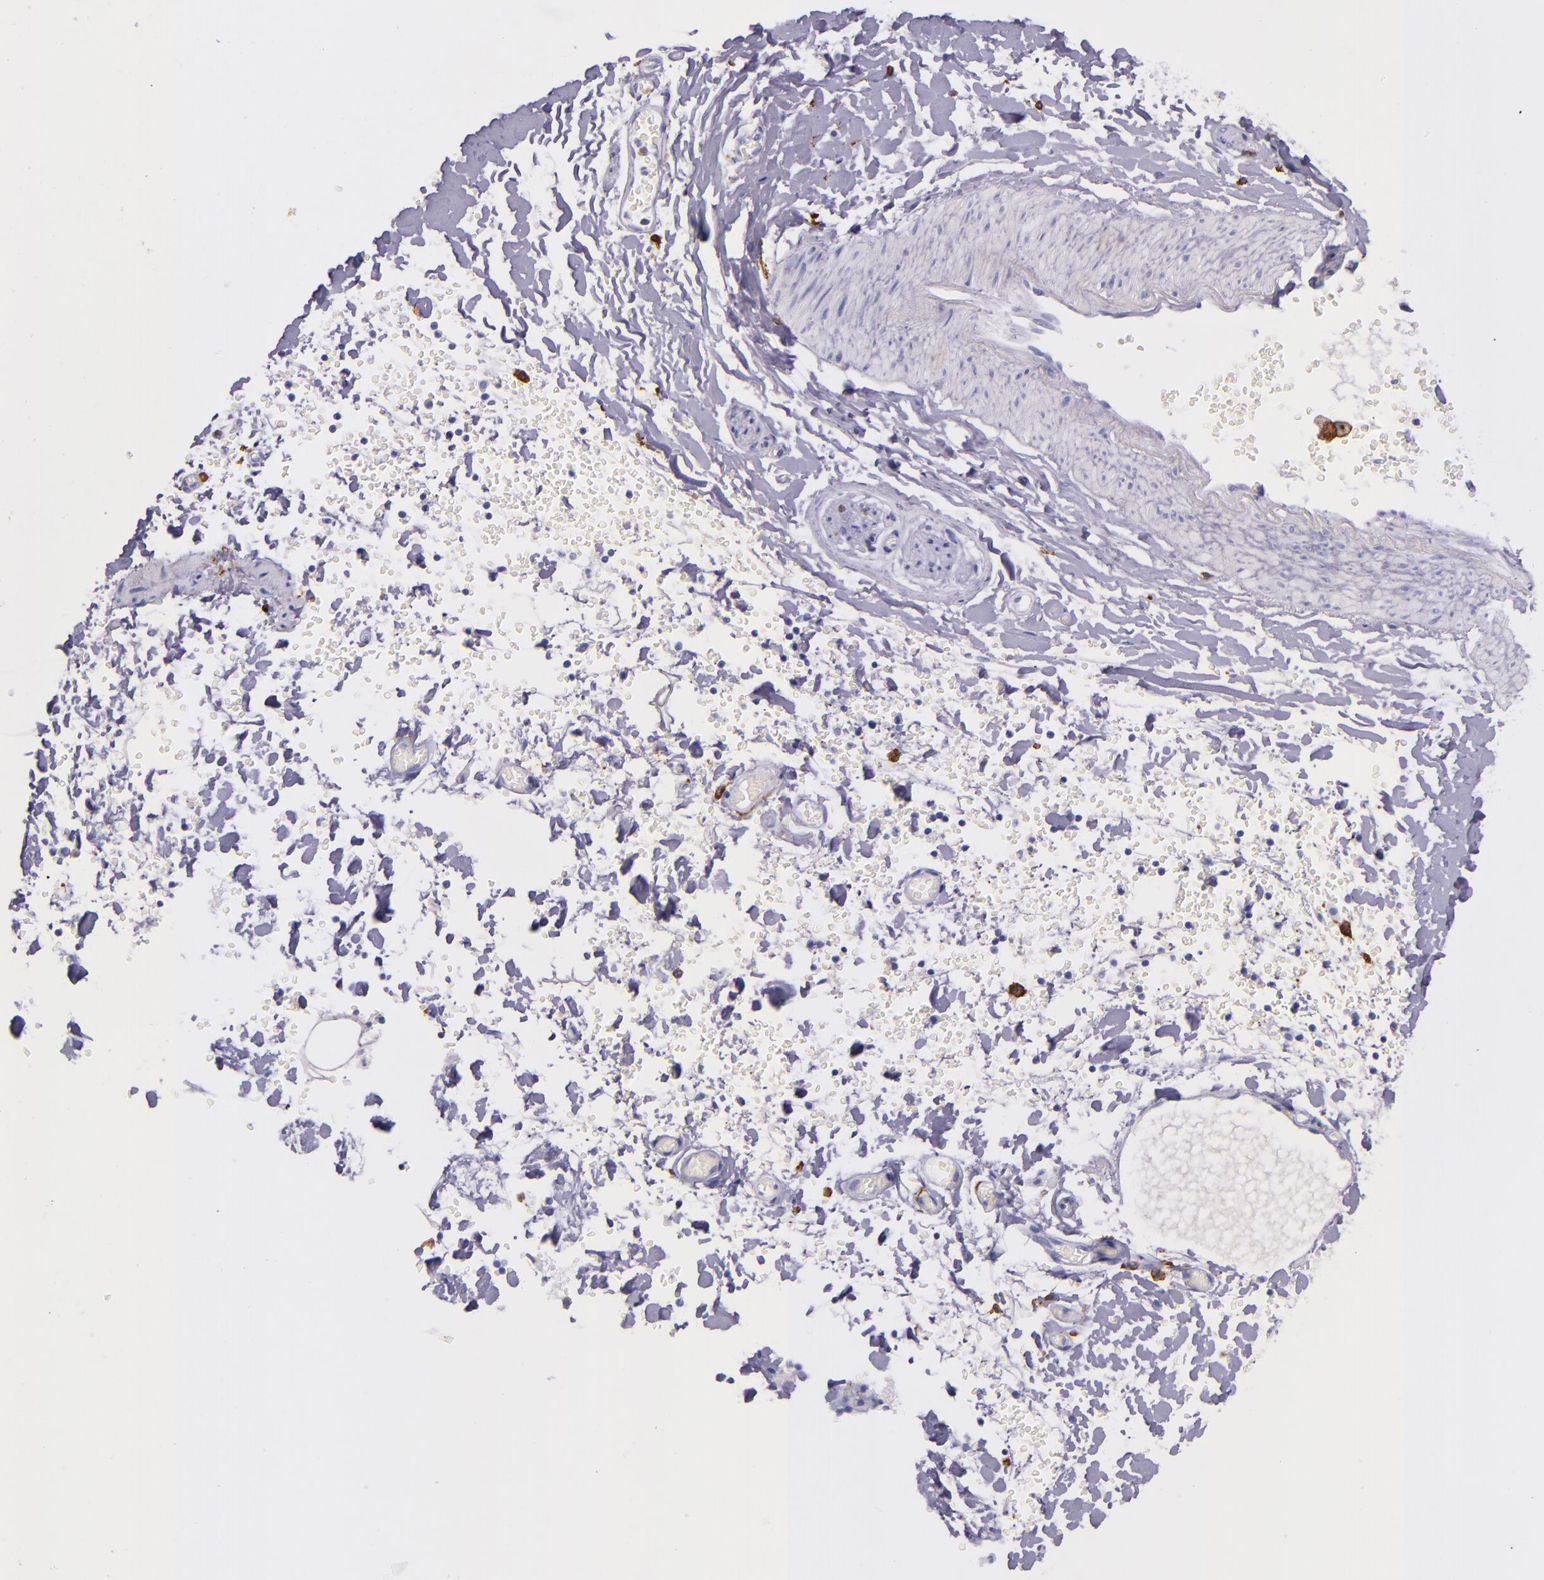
{"staining": {"intensity": "negative", "quantity": "none", "location": "none"}, "tissue": "adipose tissue", "cell_type": "Adipocytes", "image_type": "normal", "snomed": [{"axis": "morphology", "description": "Normal tissue, NOS"}, {"axis": "topography", "description": "Bronchus"}, {"axis": "topography", "description": "Lung"}], "caption": "Immunohistochemical staining of benign human adipose tissue reveals no significant positivity in adipocytes.", "gene": "CD163", "patient": {"sex": "female", "age": 56}}